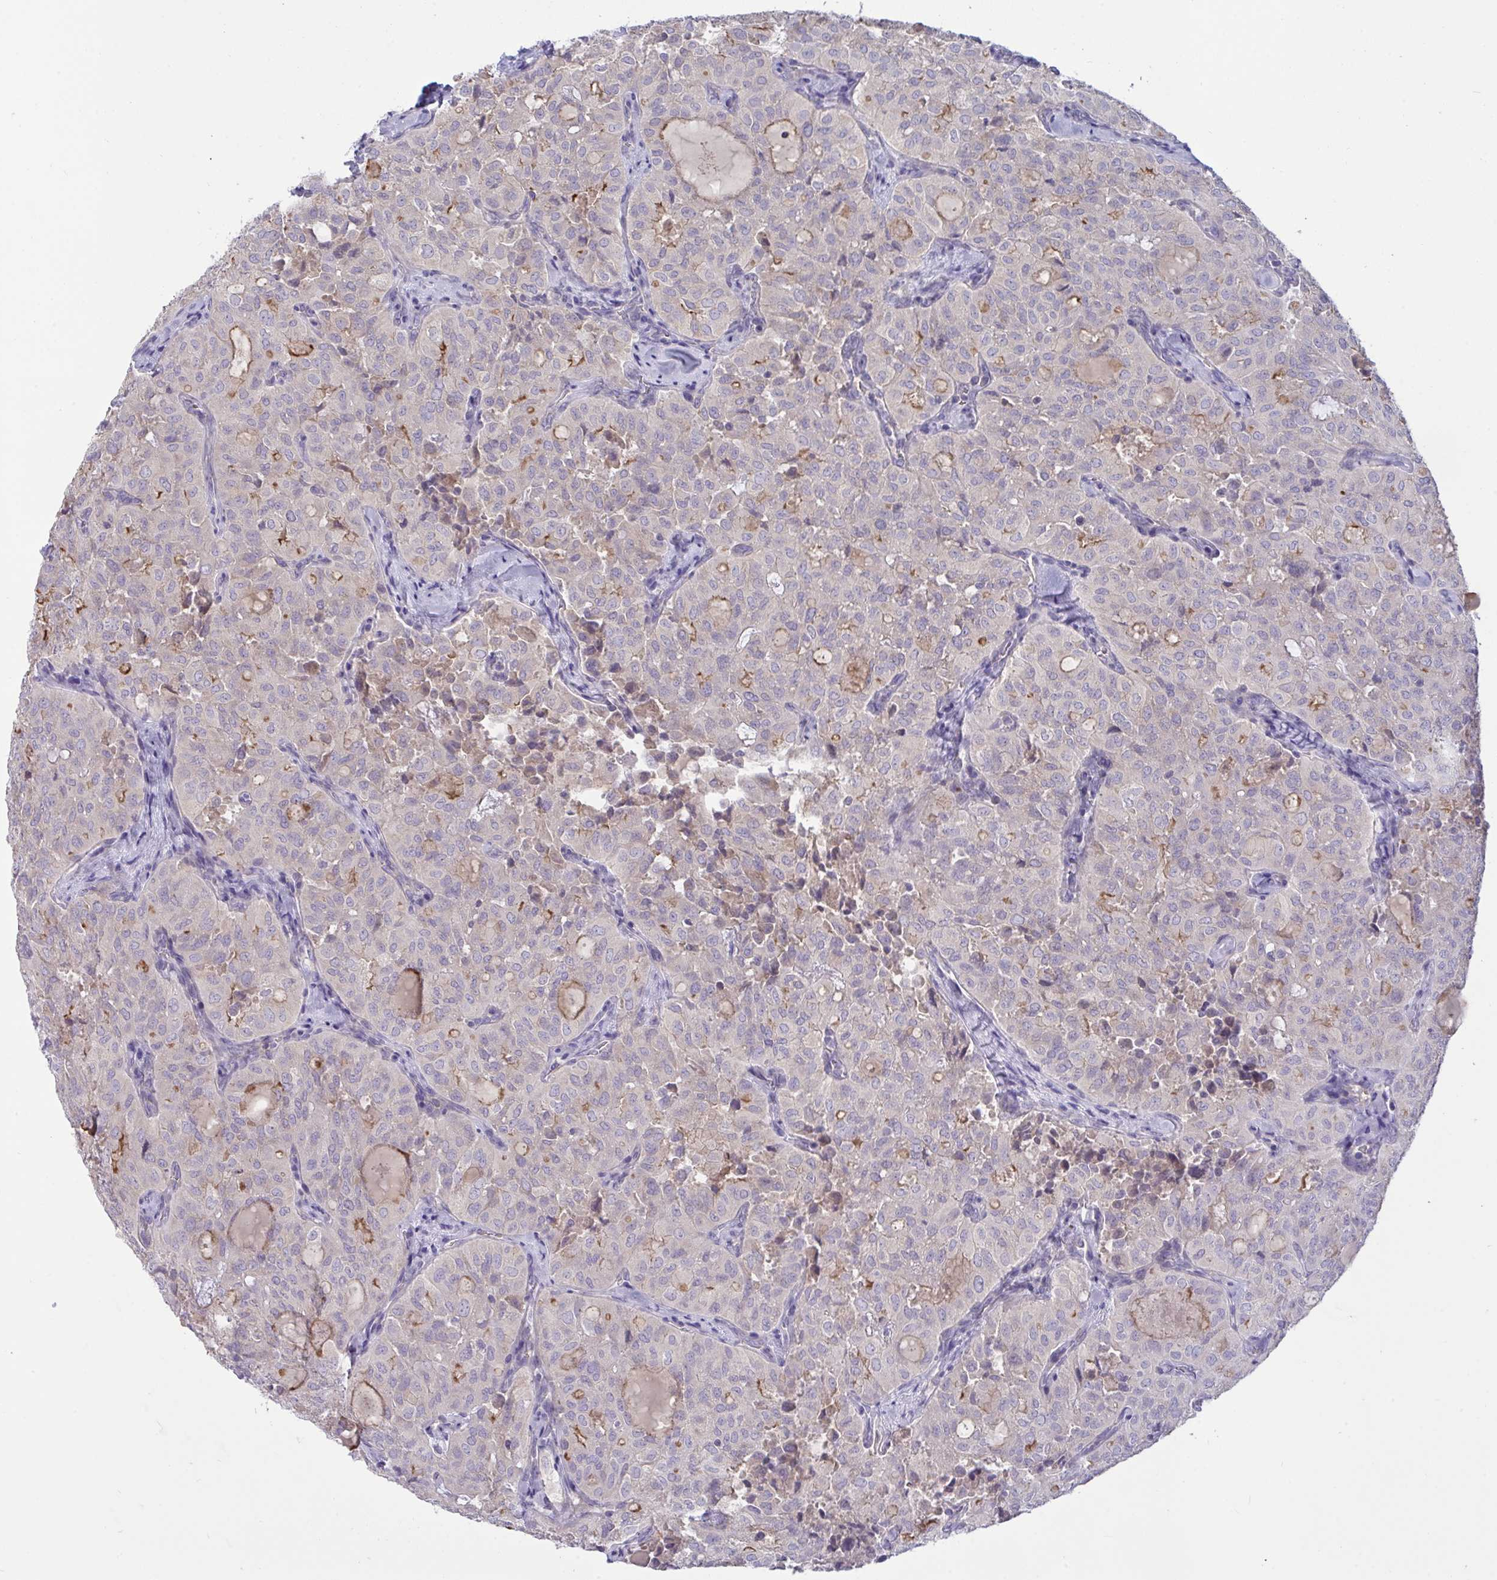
{"staining": {"intensity": "moderate", "quantity": "<25%", "location": "cytoplasmic/membranous"}, "tissue": "thyroid cancer", "cell_type": "Tumor cells", "image_type": "cancer", "snomed": [{"axis": "morphology", "description": "Follicular adenoma carcinoma, NOS"}, {"axis": "topography", "description": "Thyroid gland"}], "caption": "Immunohistochemistry histopathology image of neoplastic tissue: human thyroid cancer (follicular adenoma carcinoma) stained using immunohistochemistry (IHC) exhibits low levels of moderate protein expression localized specifically in the cytoplasmic/membranous of tumor cells, appearing as a cytoplasmic/membranous brown color.", "gene": "TMEM41A", "patient": {"sex": "male", "age": 75}}